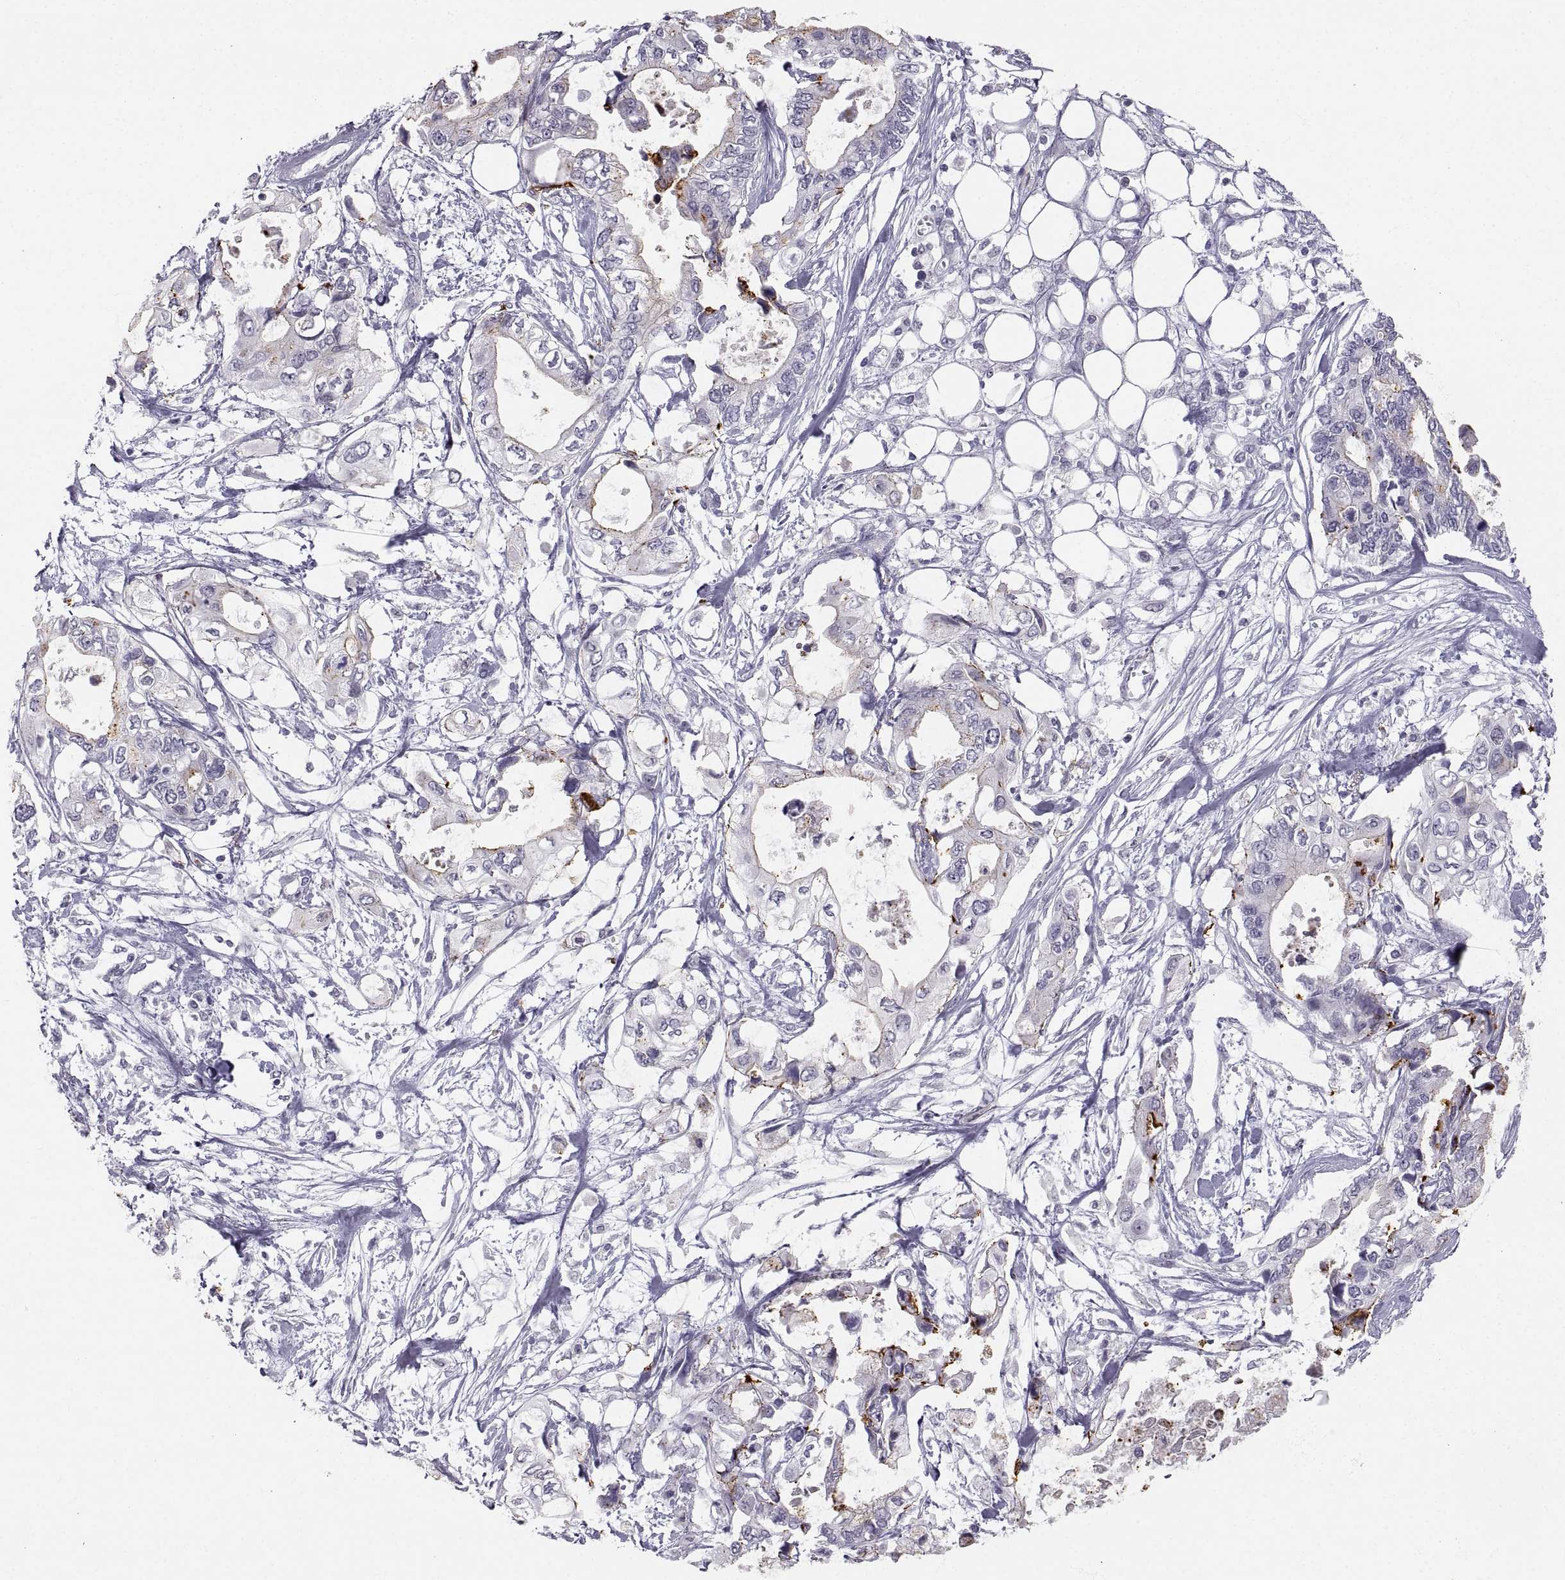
{"staining": {"intensity": "weak", "quantity": "<25%", "location": "cytoplasmic/membranous"}, "tissue": "pancreatic cancer", "cell_type": "Tumor cells", "image_type": "cancer", "snomed": [{"axis": "morphology", "description": "Adenocarcinoma, NOS"}, {"axis": "topography", "description": "Pancreas"}], "caption": "Tumor cells show no significant protein expression in adenocarcinoma (pancreatic).", "gene": "ZNF185", "patient": {"sex": "female", "age": 63}}